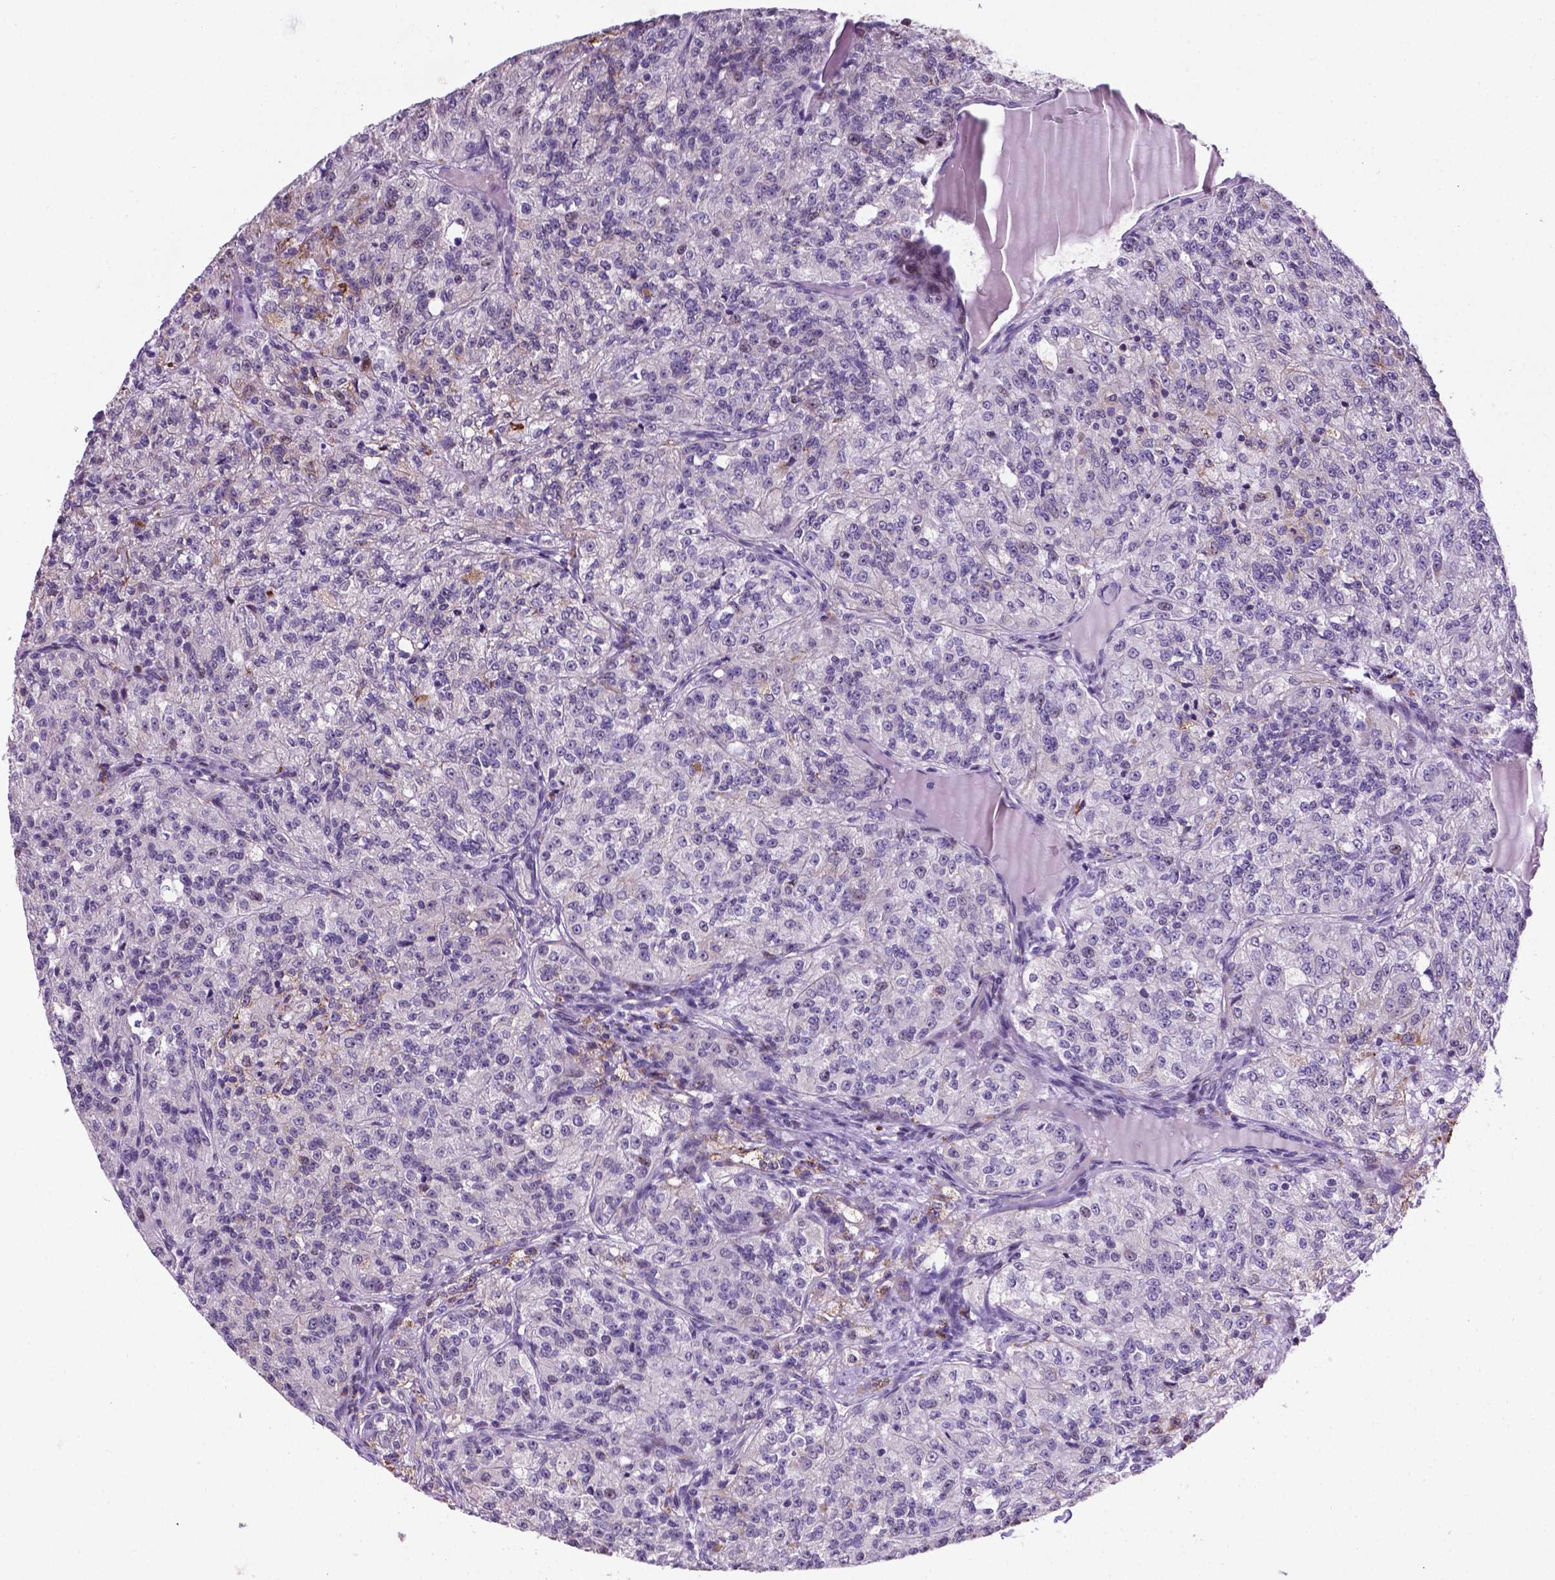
{"staining": {"intensity": "moderate", "quantity": "<25%", "location": "cytoplasmic/membranous"}, "tissue": "renal cancer", "cell_type": "Tumor cells", "image_type": "cancer", "snomed": [{"axis": "morphology", "description": "Adenocarcinoma, NOS"}, {"axis": "topography", "description": "Kidney"}], "caption": "Renal cancer tissue demonstrates moderate cytoplasmic/membranous expression in about <25% of tumor cells, visualized by immunohistochemistry.", "gene": "SMAD3", "patient": {"sex": "female", "age": 63}}